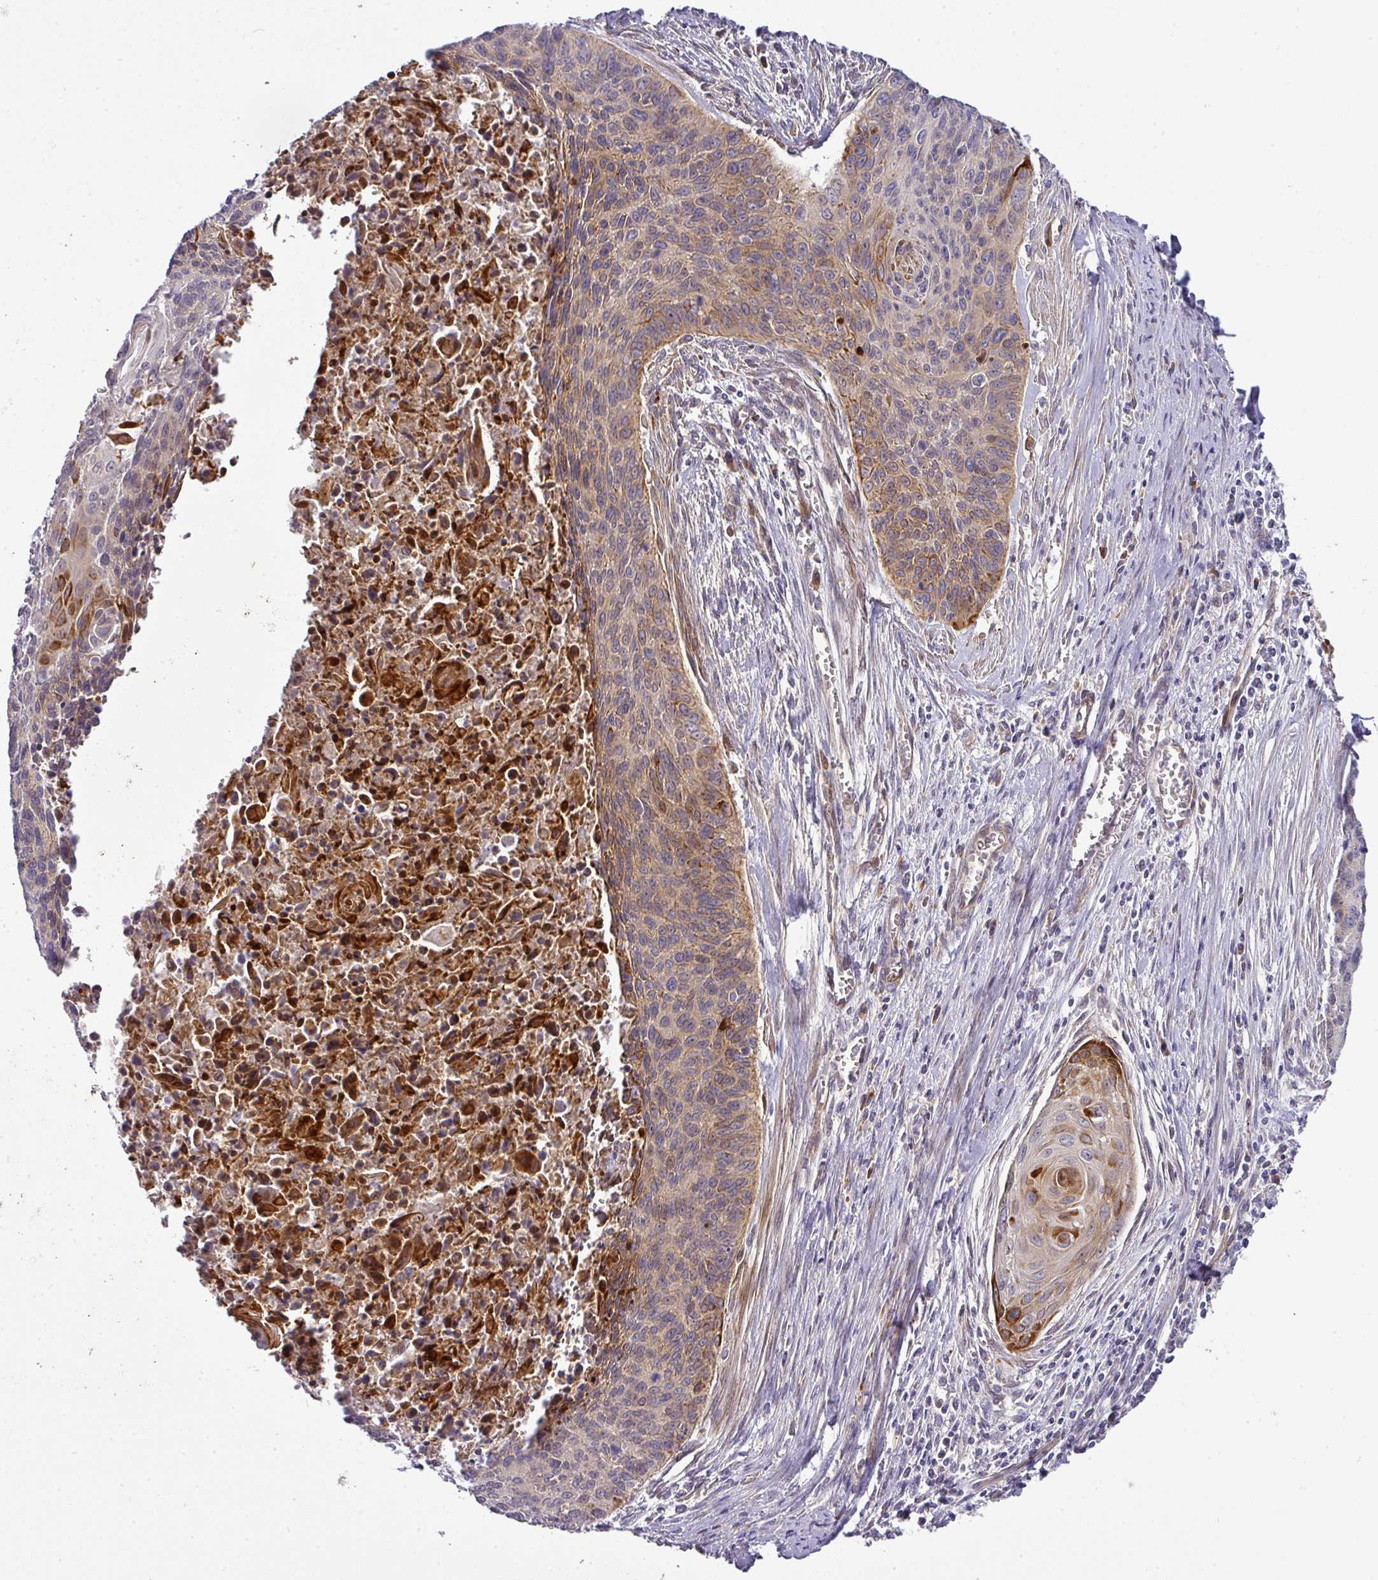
{"staining": {"intensity": "moderate", "quantity": "25%-75%", "location": "cytoplasmic/membranous"}, "tissue": "cervical cancer", "cell_type": "Tumor cells", "image_type": "cancer", "snomed": [{"axis": "morphology", "description": "Squamous cell carcinoma, NOS"}, {"axis": "topography", "description": "Cervix"}], "caption": "High-power microscopy captured an immunohistochemistry image of squamous cell carcinoma (cervical), revealing moderate cytoplasmic/membranous staining in approximately 25%-75% of tumor cells. (DAB (3,3'-diaminobenzidine) IHC, brown staining for protein, blue staining for nuclei).", "gene": "ATP6V1F", "patient": {"sex": "female", "age": 55}}